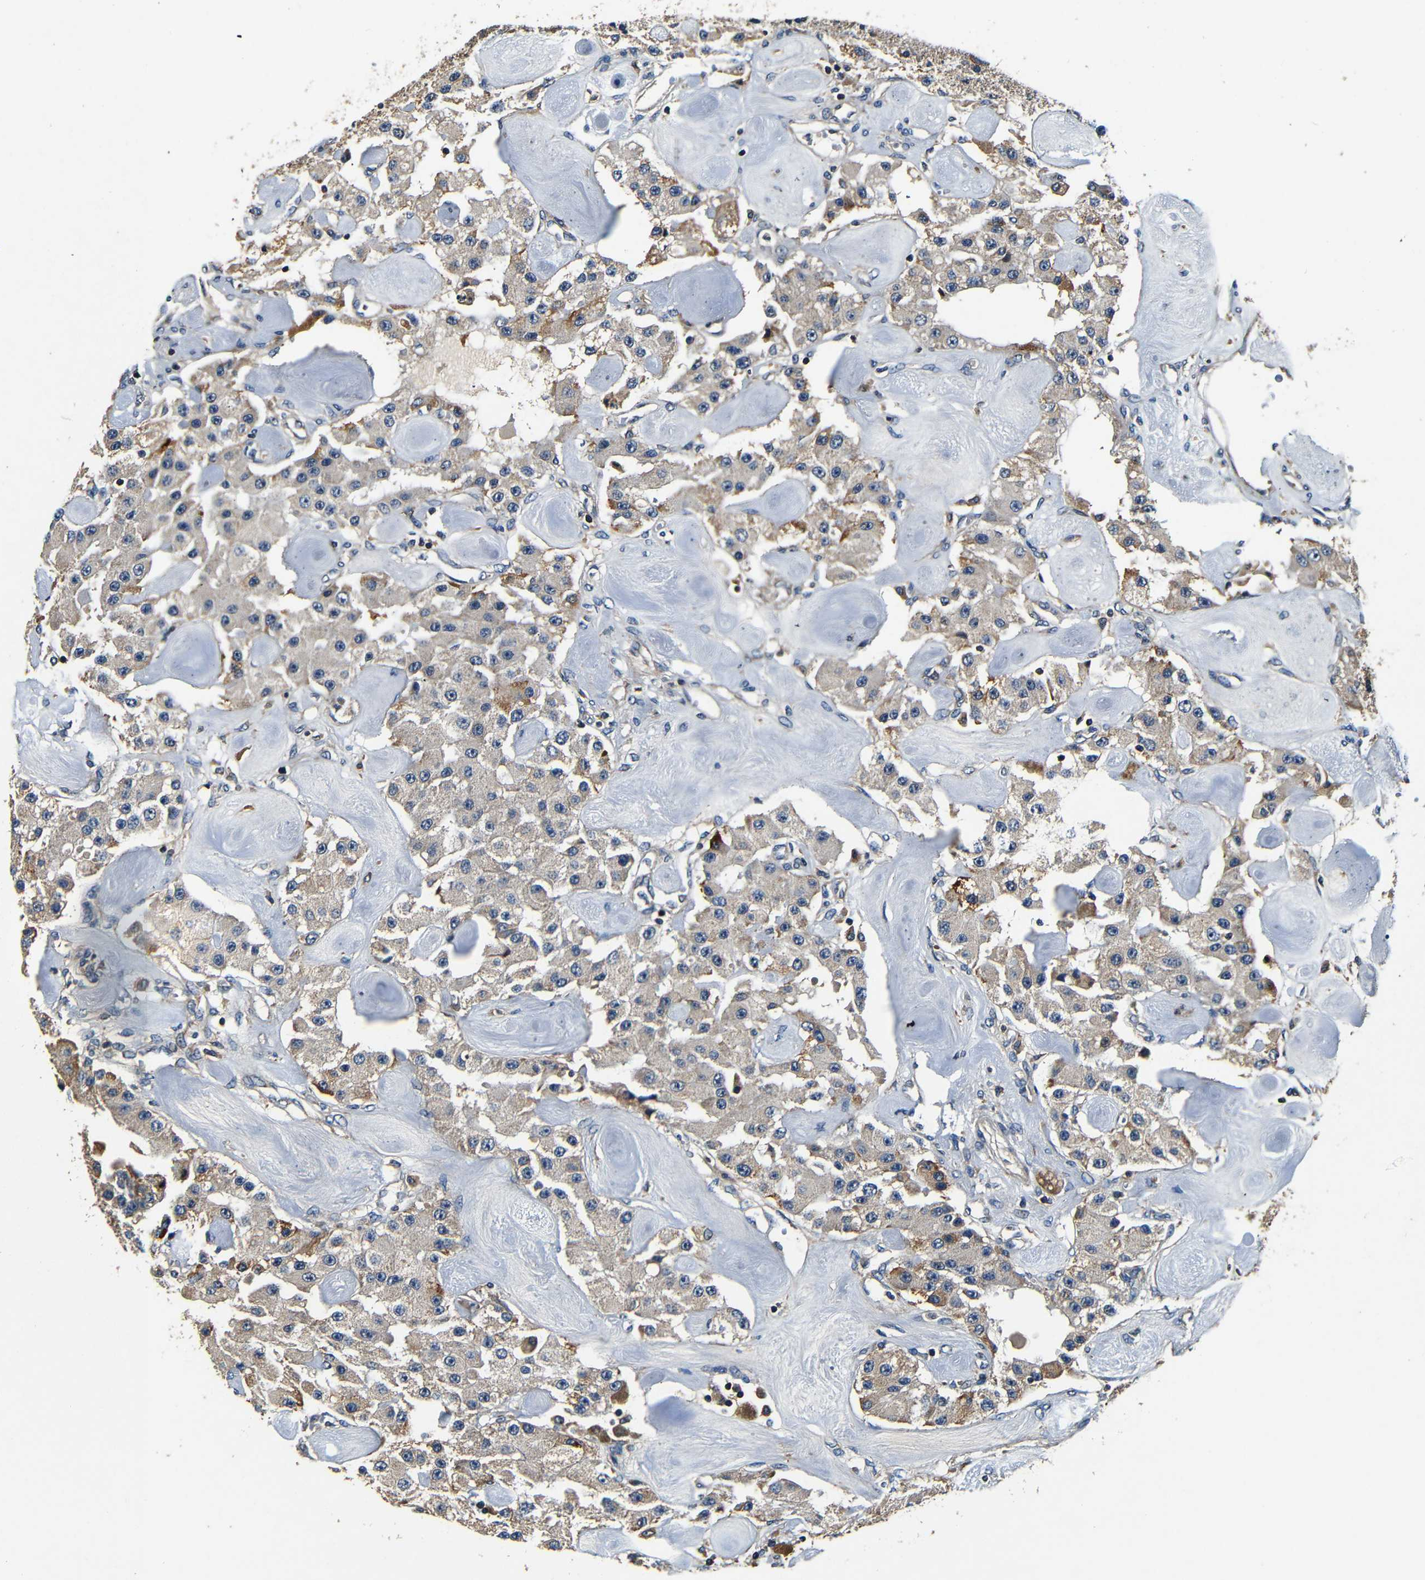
{"staining": {"intensity": "weak", "quantity": ">75%", "location": "cytoplasmic/membranous"}, "tissue": "carcinoid", "cell_type": "Tumor cells", "image_type": "cancer", "snomed": [{"axis": "morphology", "description": "Carcinoid, malignant, NOS"}, {"axis": "topography", "description": "Pancreas"}], "caption": "The histopathology image demonstrates staining of carcinoid, revealing weak cytoplasmic/membranous protein expression (brown color) within tumor cells.", "gene": "MTX1", "patient": {"sex": "male", "age": 41}}